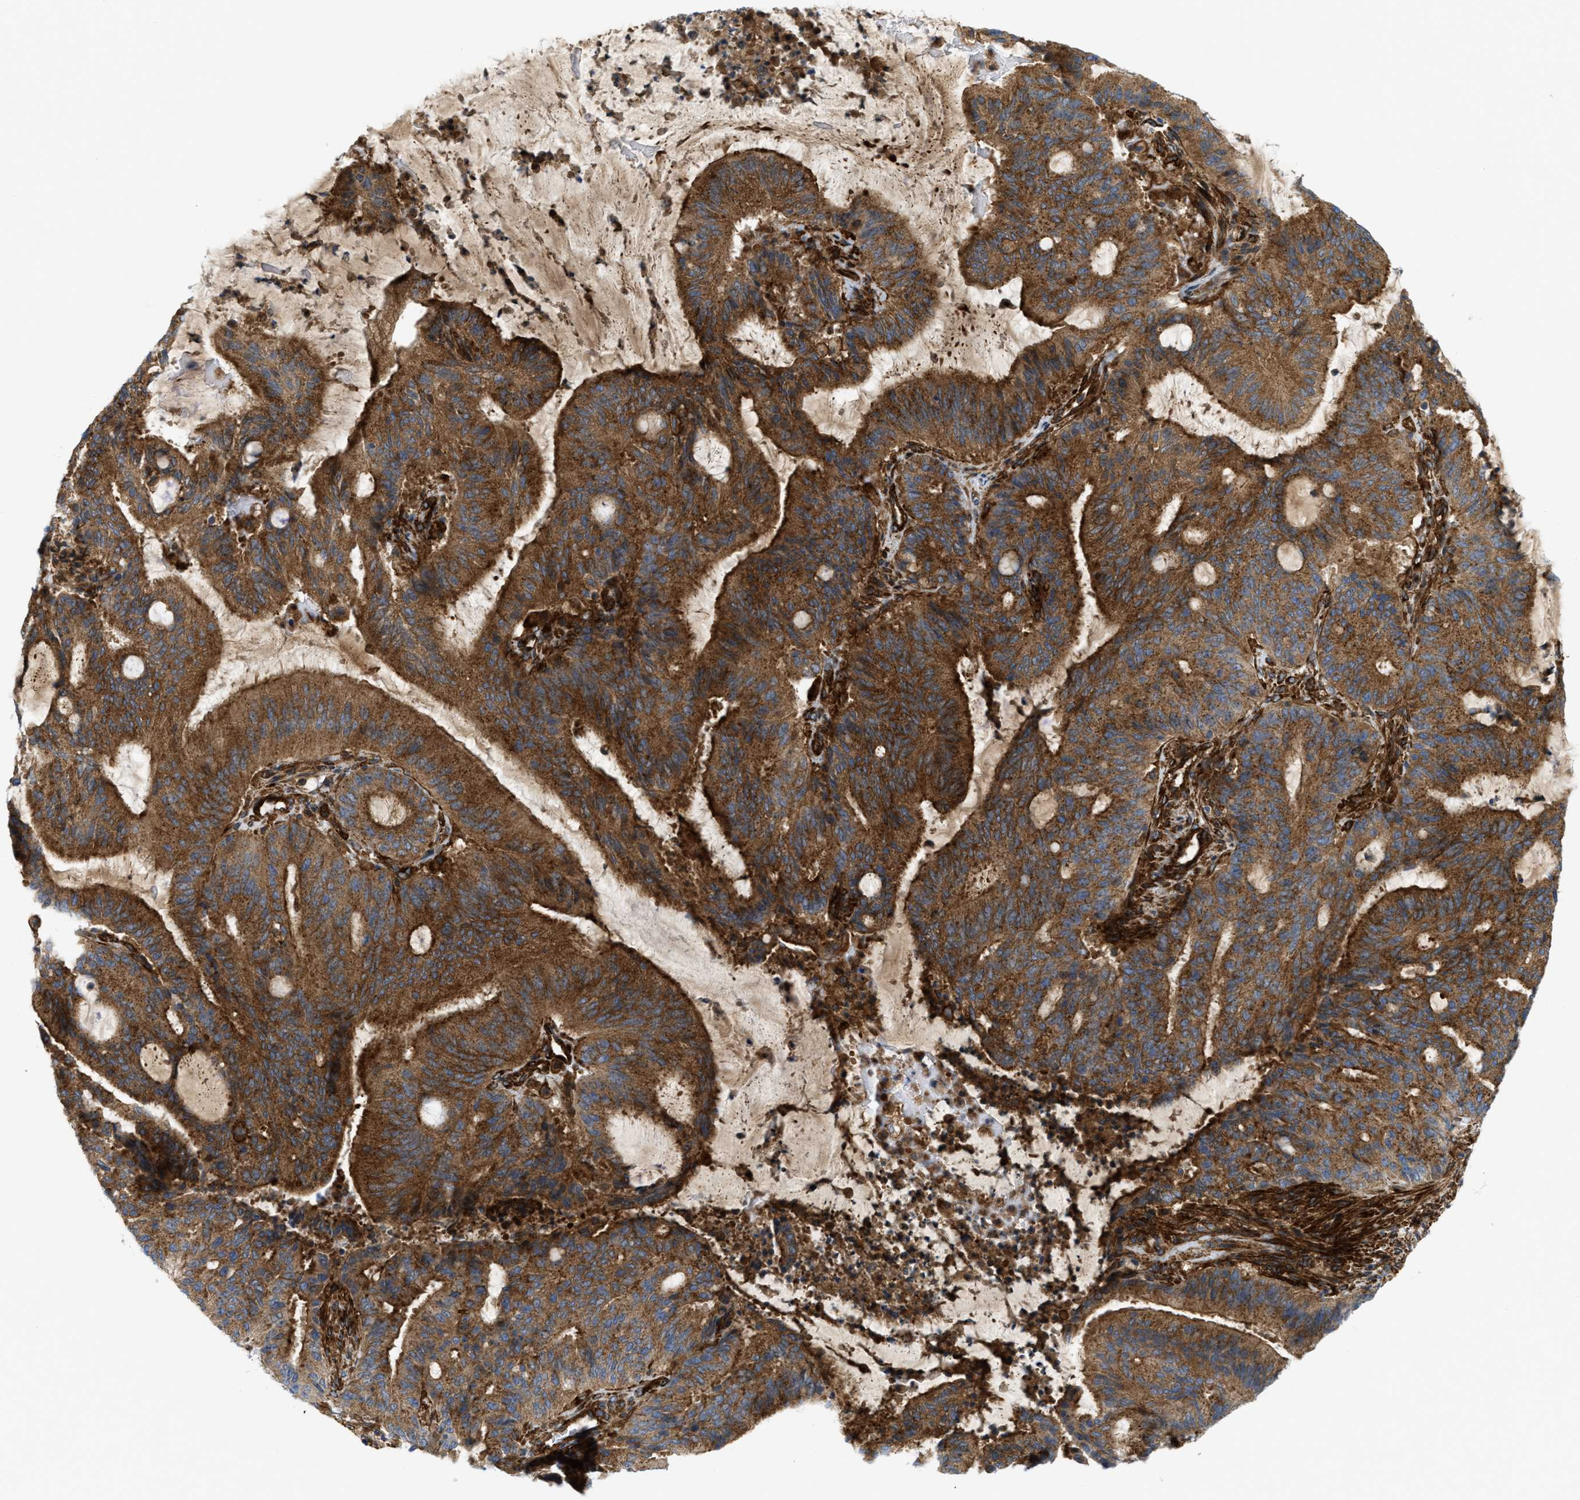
{"staining": {"intensity": "strong", "quantity": ">75%", "location": "cytoplasmic/membranous"}, "tissue": "liver cancer", "cell_type": "Tumor cells", "image_type": "cancer", "snomed": [{"axis": "morphology", "description": "Normal tissue, NOS"}, {"axis": "morphology", "description": "Cholangiocarcinoma"}, {"axis": "topography", "description": "Liver"}, {"axis": "topography", "description": "Peripheral nerve tissue"}], "caption": "Human cholangiocarcinoma (liver) stained with a brown dye demonstrates strong cytoplasmic/membranous positive expression in approximately >75% of tumor cells.", "gene": "PICALM", "patient": {"sex": "female", "age": 73}}